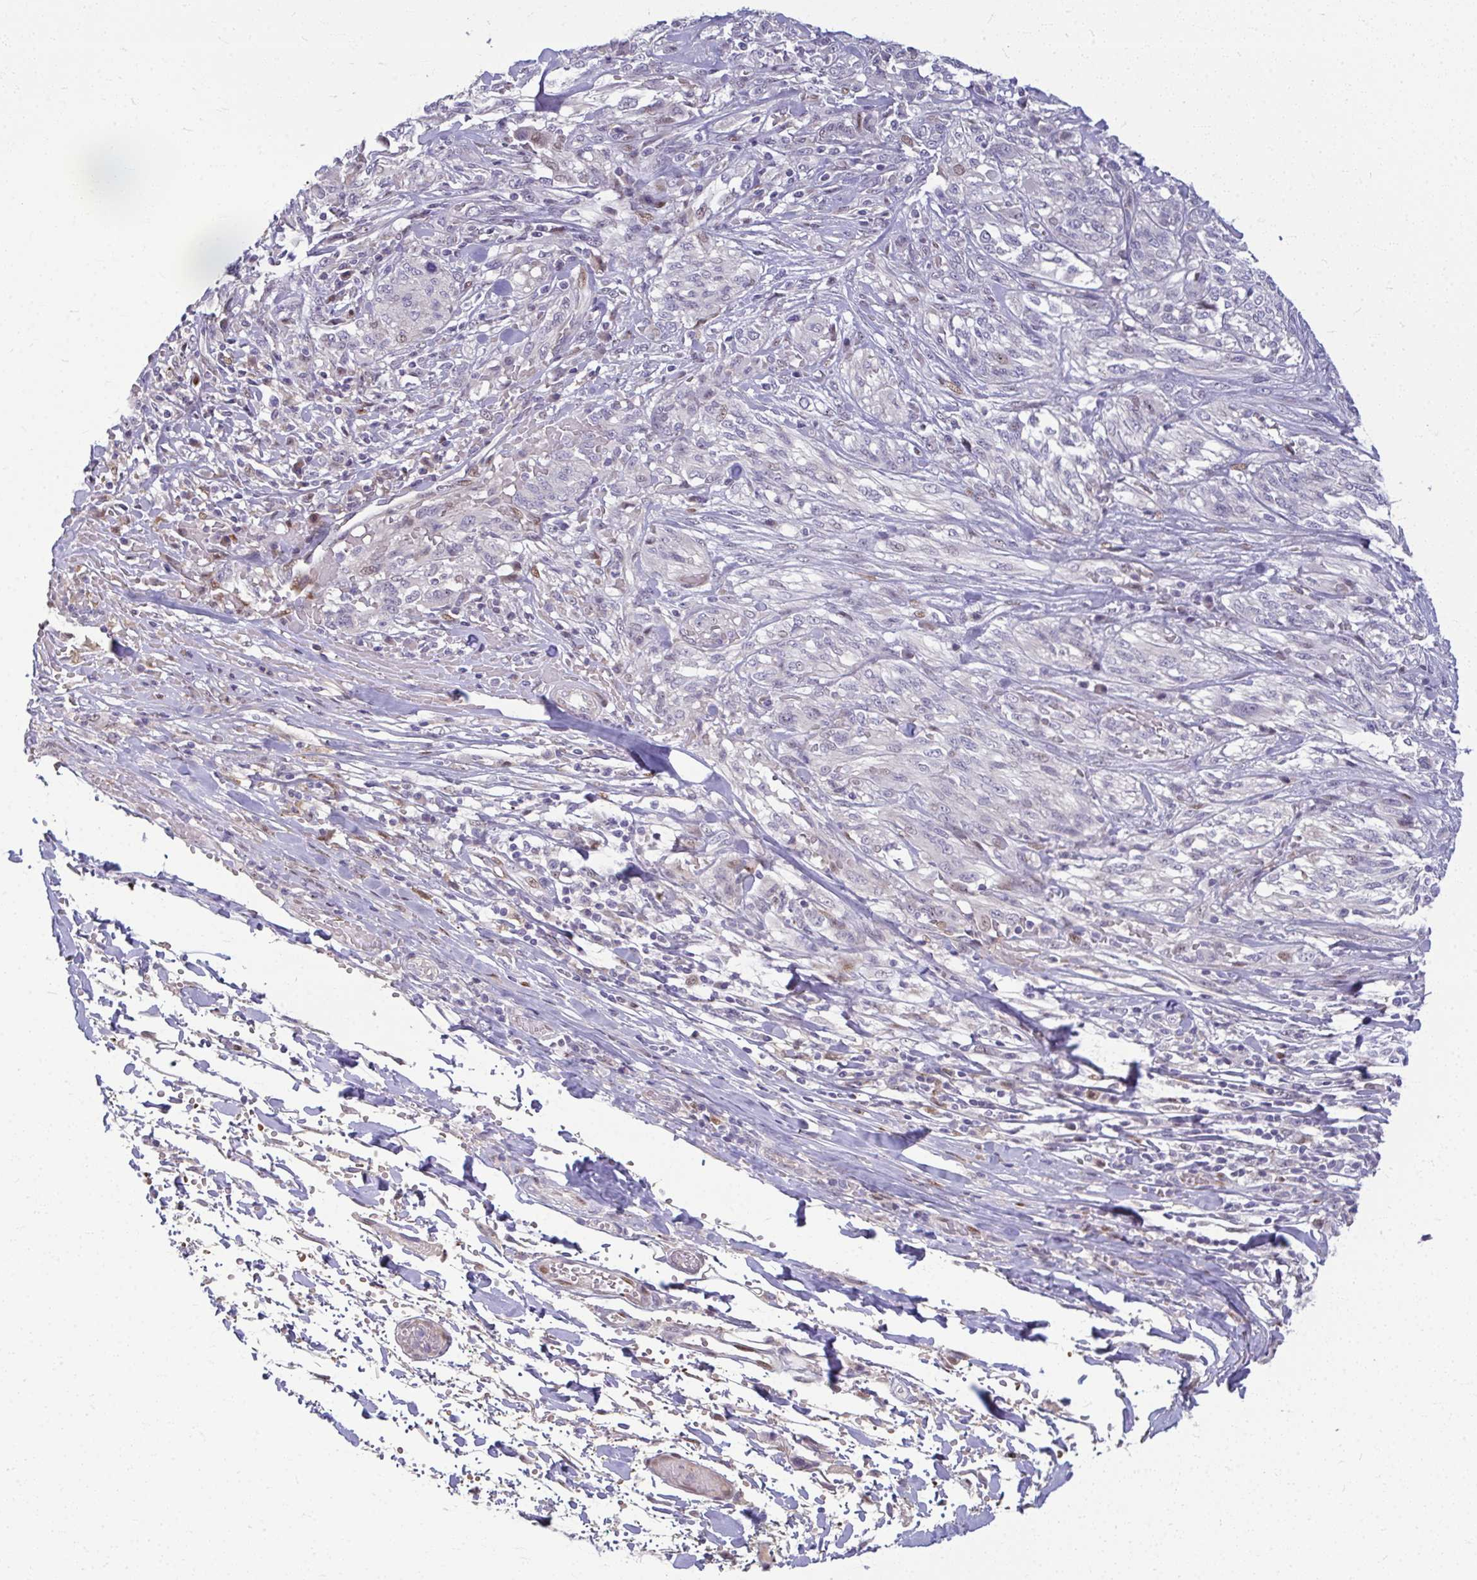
{"staining": {"intensity": "negative", "quantity": "none", "location": "none"}, "tissue": "melanoma", "cell_type": "Tumor cells", "image_type": "cancer", "snomed": [{"axis": "morphology", "description": "Malignant melanoma, NOS"}, {"axis": "topography", "description": "Skin"}], "caption": "The image displays no significant staining in tumor cells of malignant melanoma. (IHC, brightfield microscopy, high magnification).", "gene": "ODF1", "patient": {"sex": "female", "age": 91}}